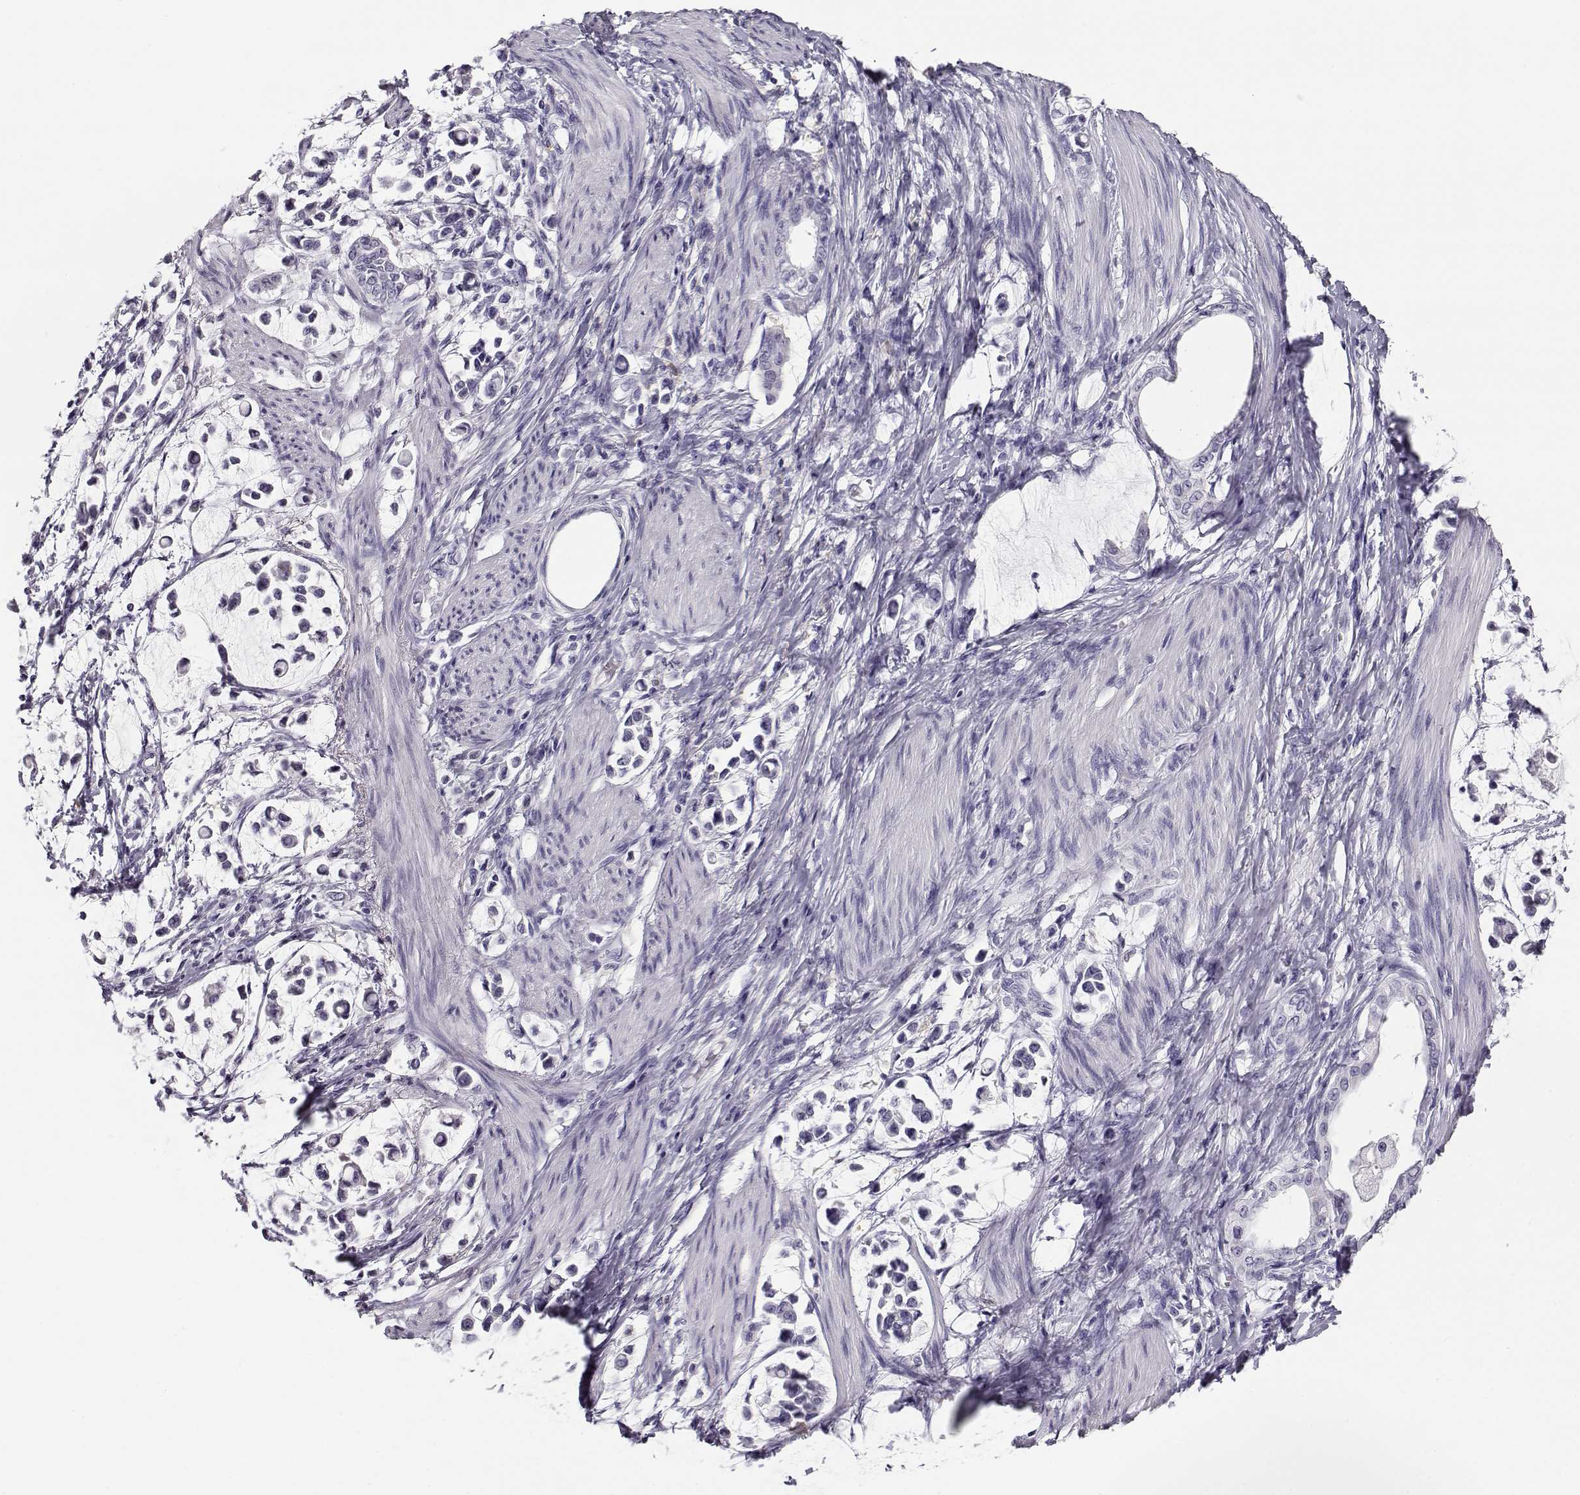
{"staining": {"intensity": "negative", "quantity": "none", "location": "none"}, "tissue": "stomach cancer", "cell_type": "Tumor cells", "image_type": "cancer", "snomed": [{"axis": "morphology", "description": "Adenocarcinoma, NOS"}, {"axis": "topography", "description": "Stomach"}], "caption": "High power microscopy micrograph of an immunohistochemistry (IHC) image of stomach cancer (adenocarcinoma), revealing no significant staining in tumor cells.", "gene": "RHOXF2", "patient": {"sex": "male", "age": 82}}